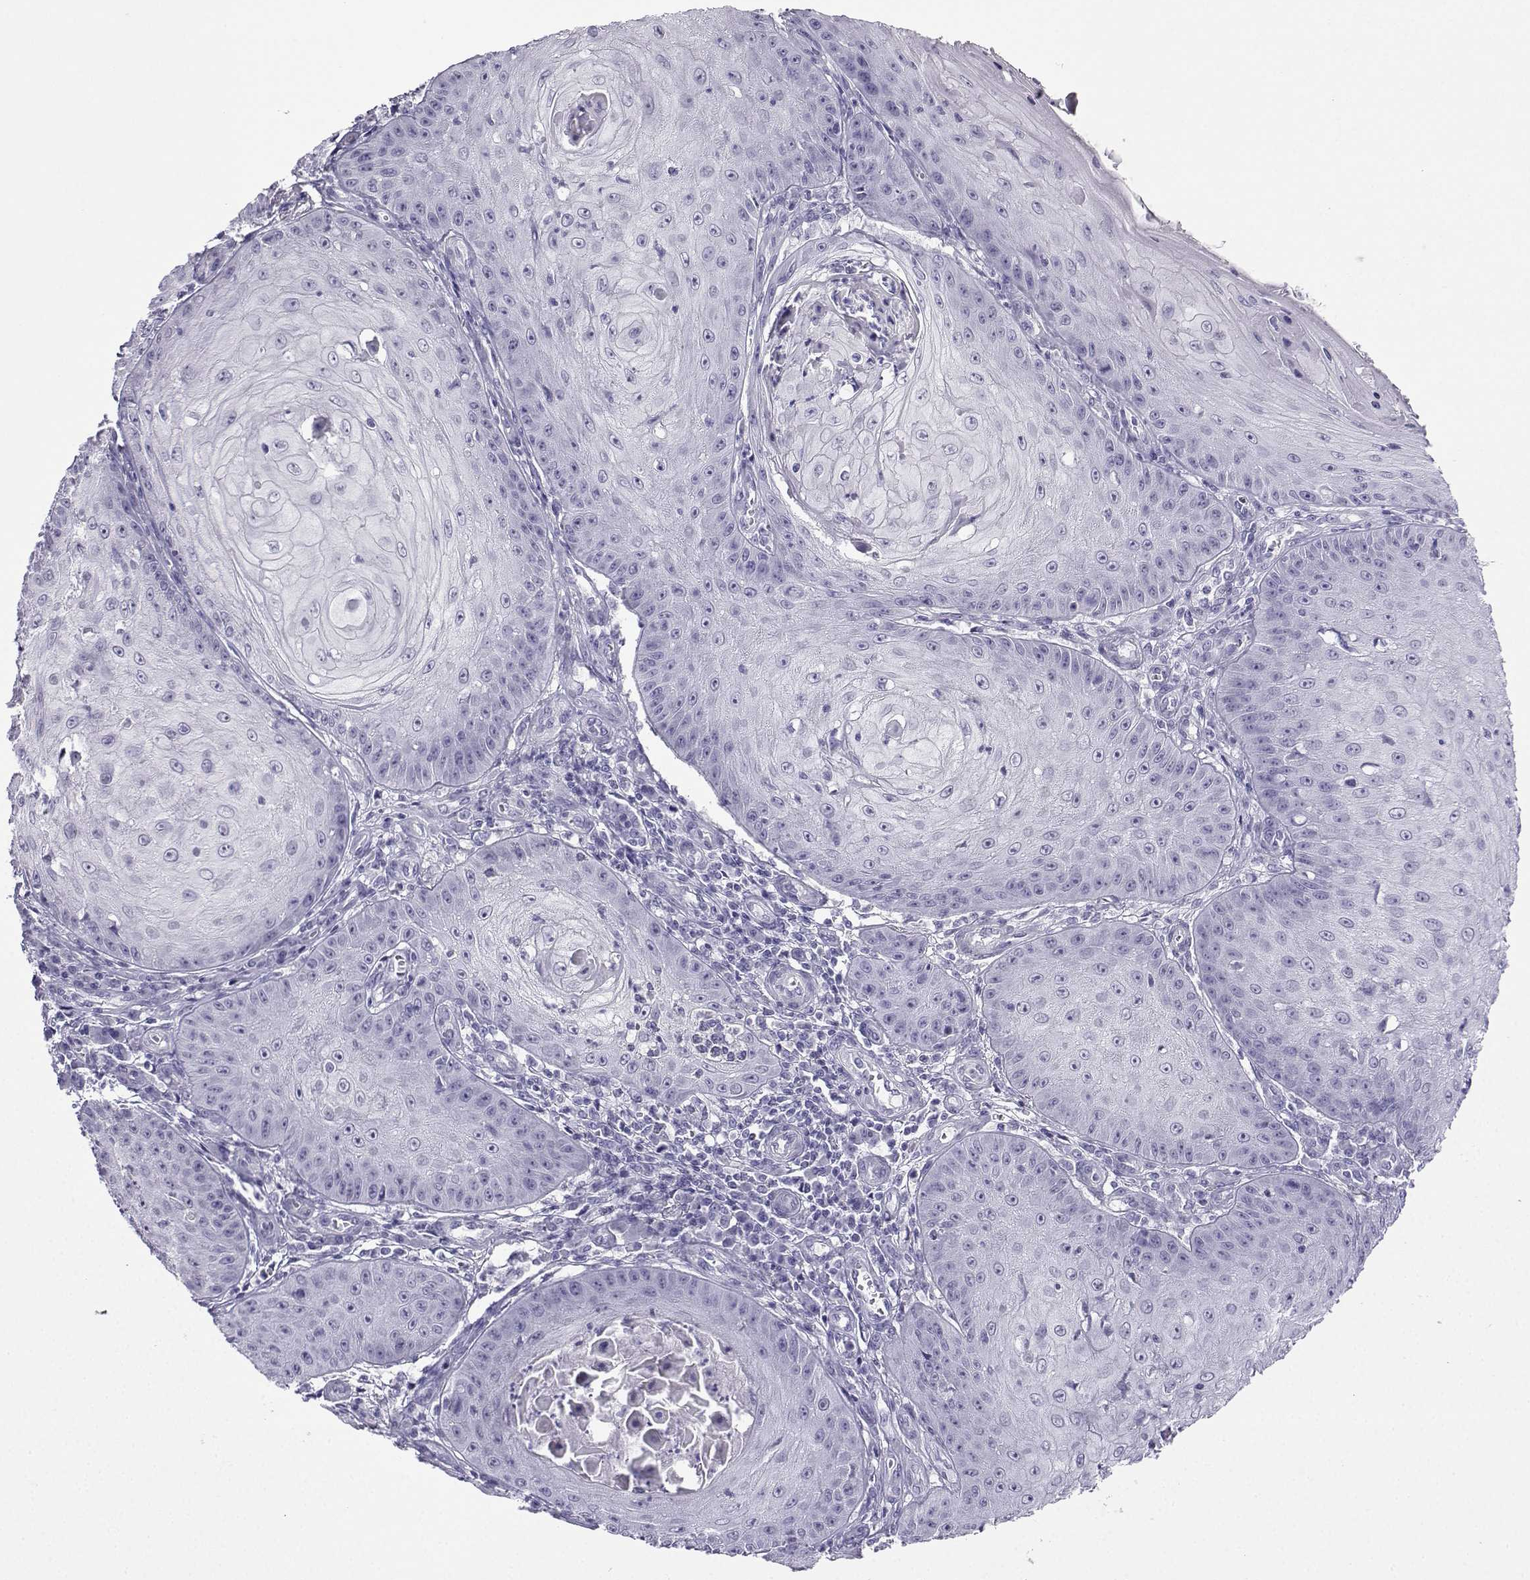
{"staining": {"intensity": "negative", "quantity": "none", "location": "none"}, "tissue": "skin cancer", "cell_type": "Tumor cells", "image_type": "cancer", "snomed": [{"axis": "morphology", "description": "Squamous cell carcinoma, NOS"}, {"axis": "topography", "description": "Skin"}], "caption": "IHC micrograph of human squamous cell carcinoma (skin) stained for a protein (brown), which demonstrates no positivity in tumor cells. Brightfield microscopy of immunohistochemistry stained with DAB (brown) and hematoxylin (blue), captured at high magnification.", "gene": "KIF17", "patient": {"sex": "male", "age": 70}}